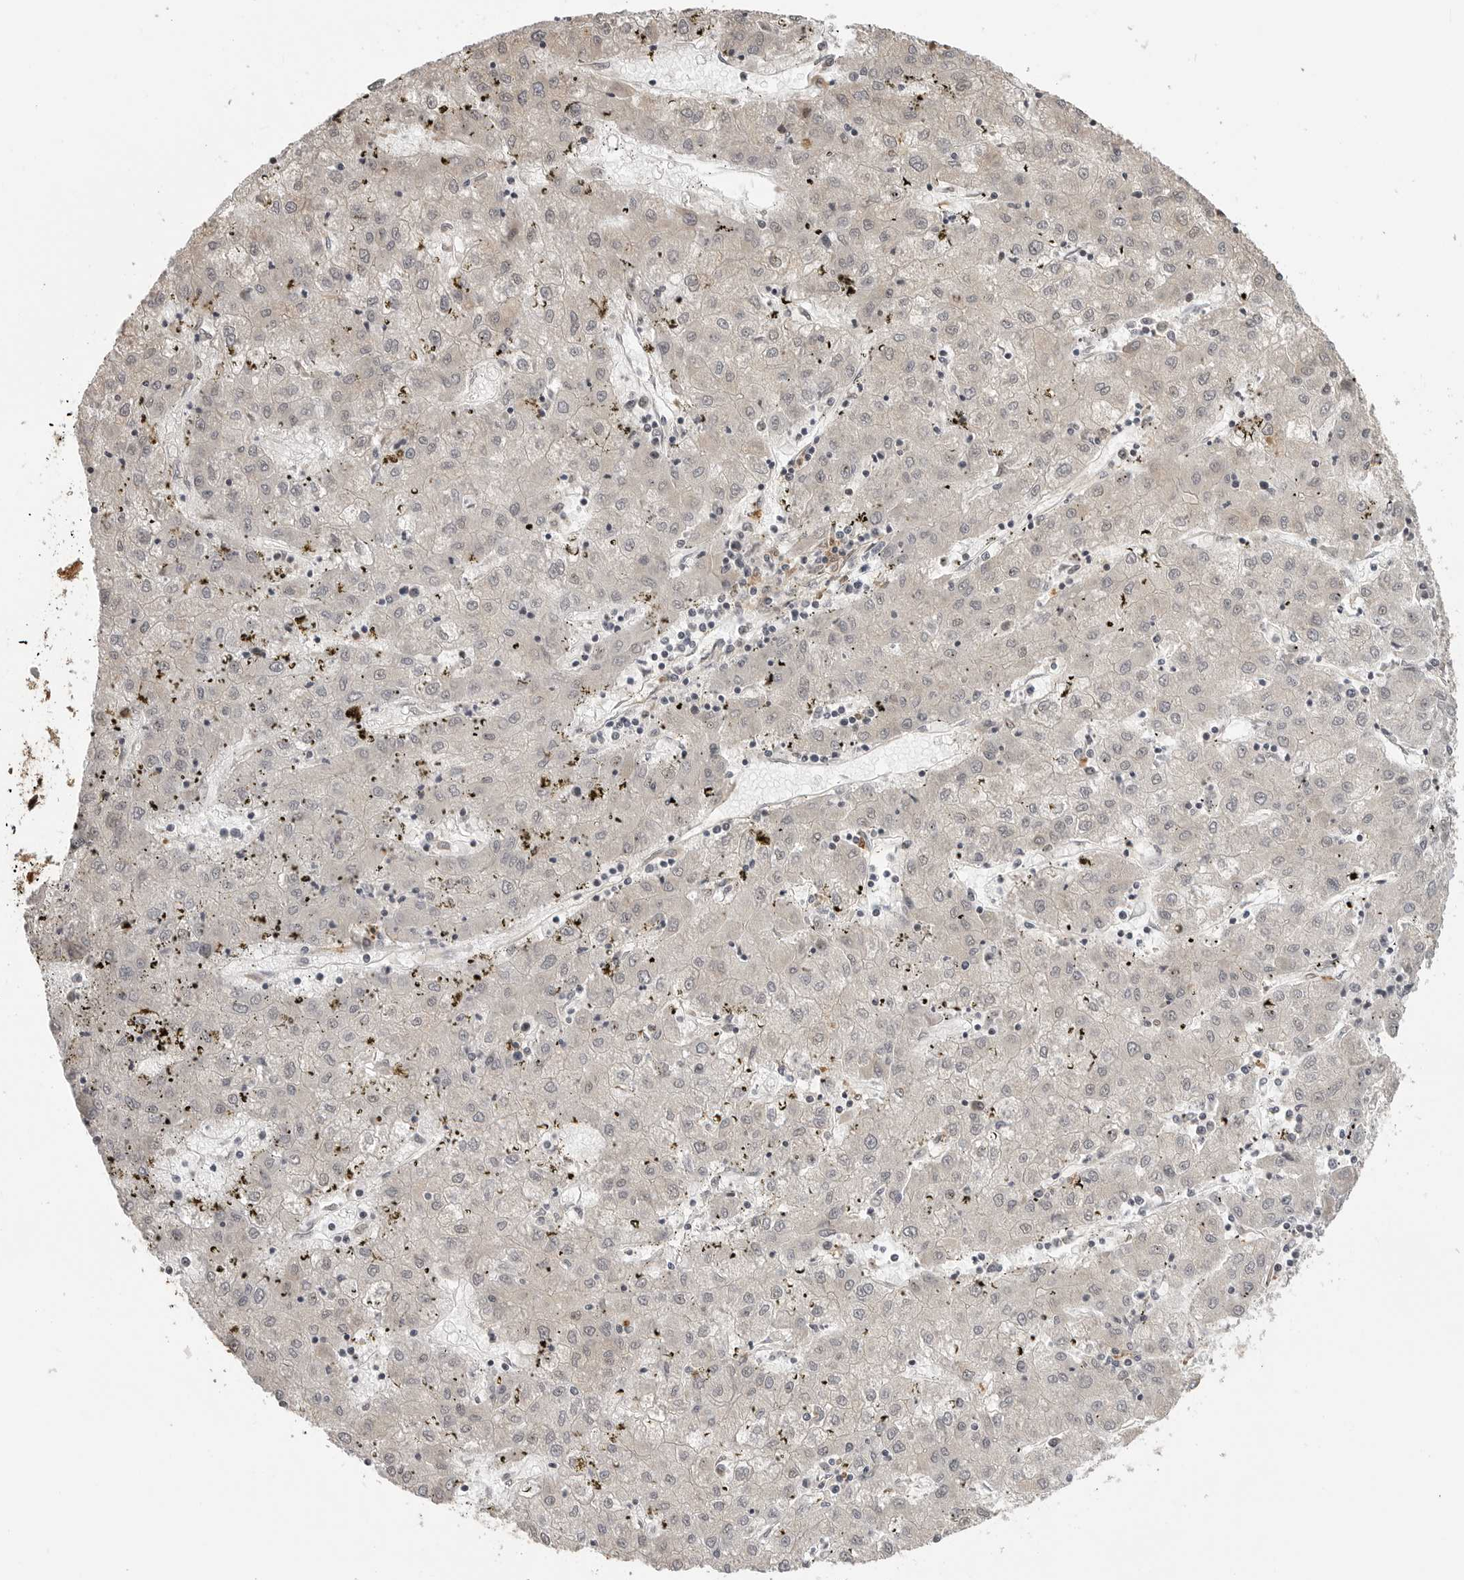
{"staining": {"intensity": "weak", "quantity": "<25%", "location": "cytoplasmic/membranous"}, "tissue": "liver cancer", "cell_type": "Tumor cells", "image_type": "cancer", "snomed": [{"axis": "morphology", "description": "Carcinoma, Hepatocellular, NOS"}, {"axis": "topography", "description": "Liver"}], "caption": "Immunohistochemistry (IHC) of liver hepatocellular carcinoma exhibits no positivity in tumor cells.", "gene": "IDO1", "patient": {"sex": "male", "age": 72}}